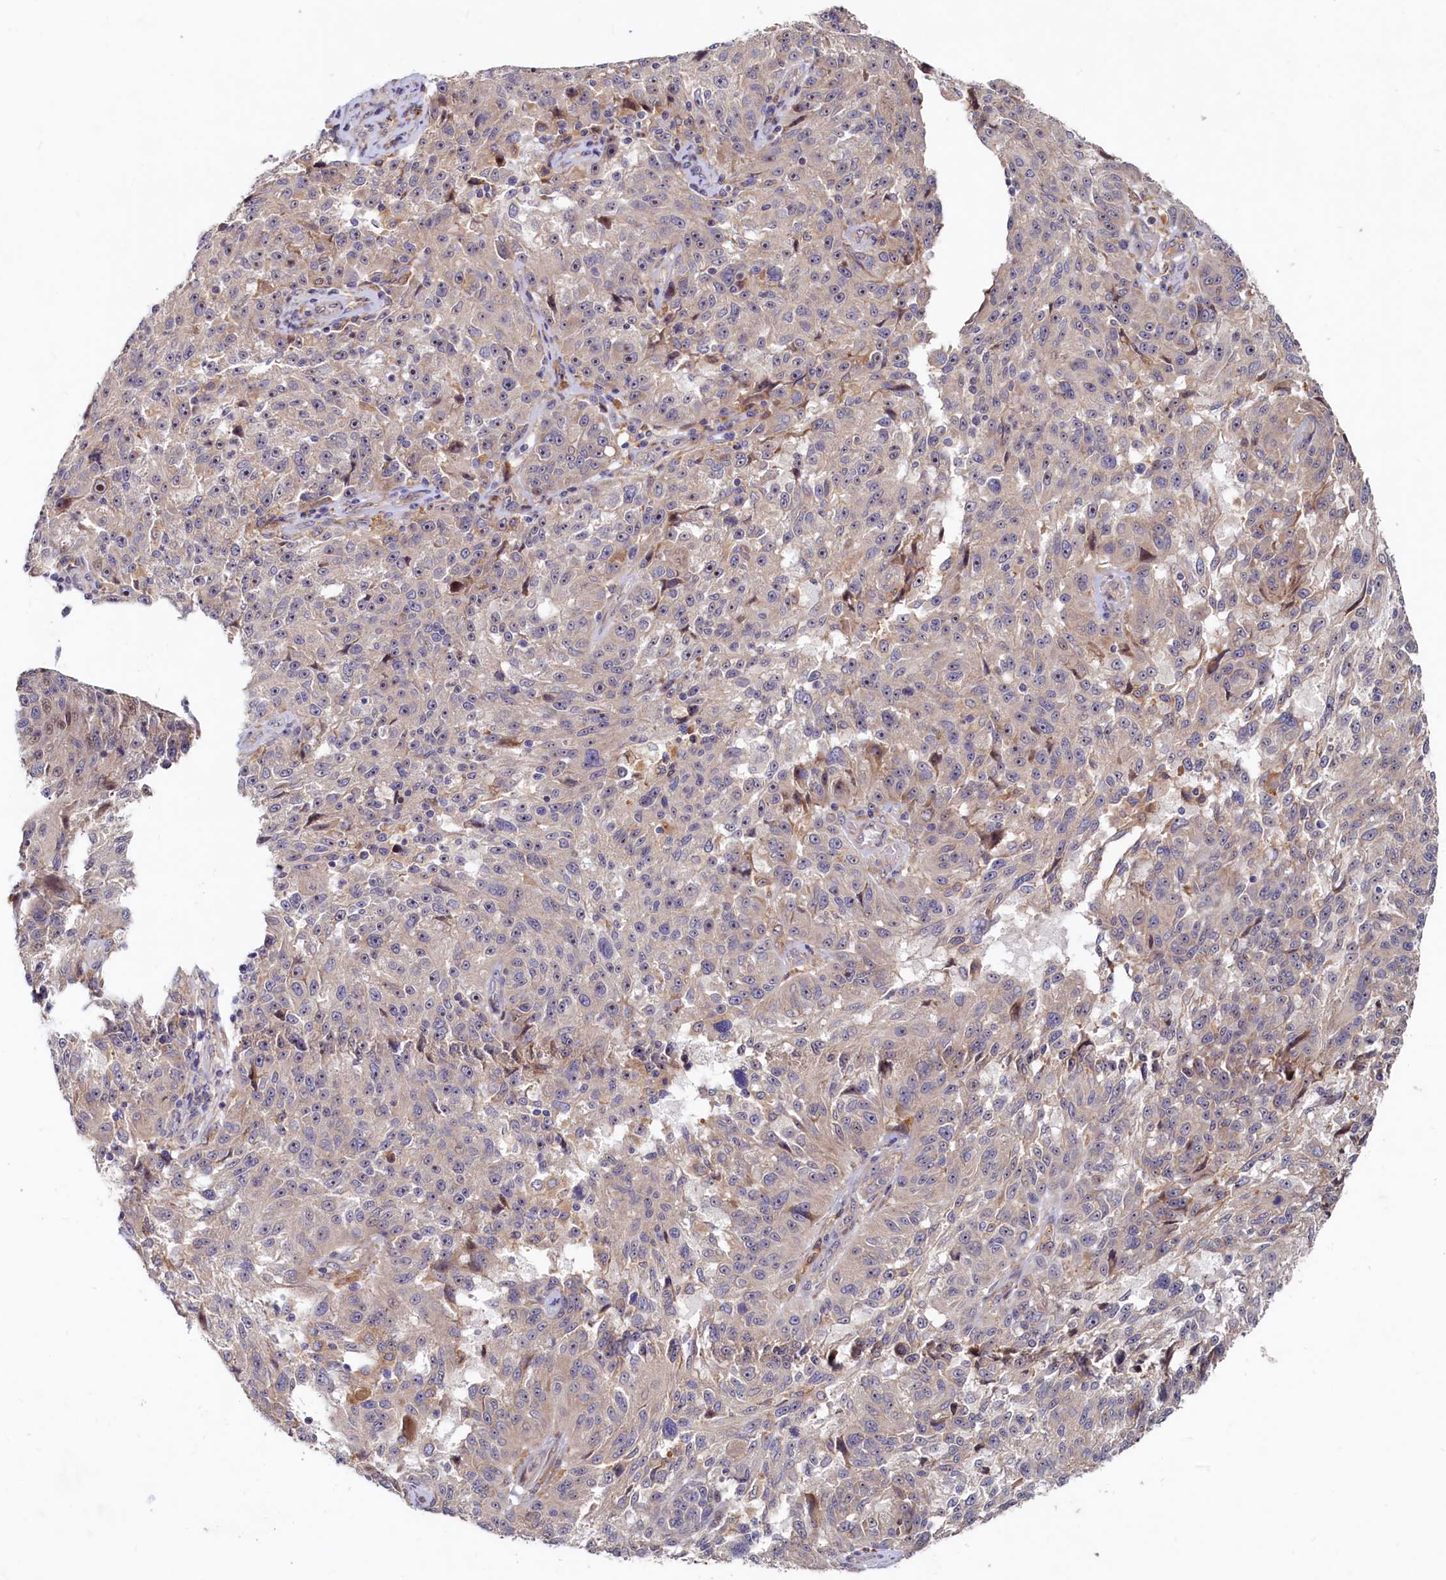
{"staining": {"intensity": "weak", "quantity": "<25%", "location": "nuclear"}, "tissue": "melanoma", "cell_type": "Tumor cells", "image_type": "cancer", "snomed": [{"axis": "morphology", "description": "Malignant melanoma, NOS"}, {"axis": "topography", "description": "Skin"}], "caption": "The IHC histopathology image has no significant staining in tumor cells of malignant melanoma tissue.", "gene": "RGS7BP", "patient": {"sex": "male", "age": 53}}